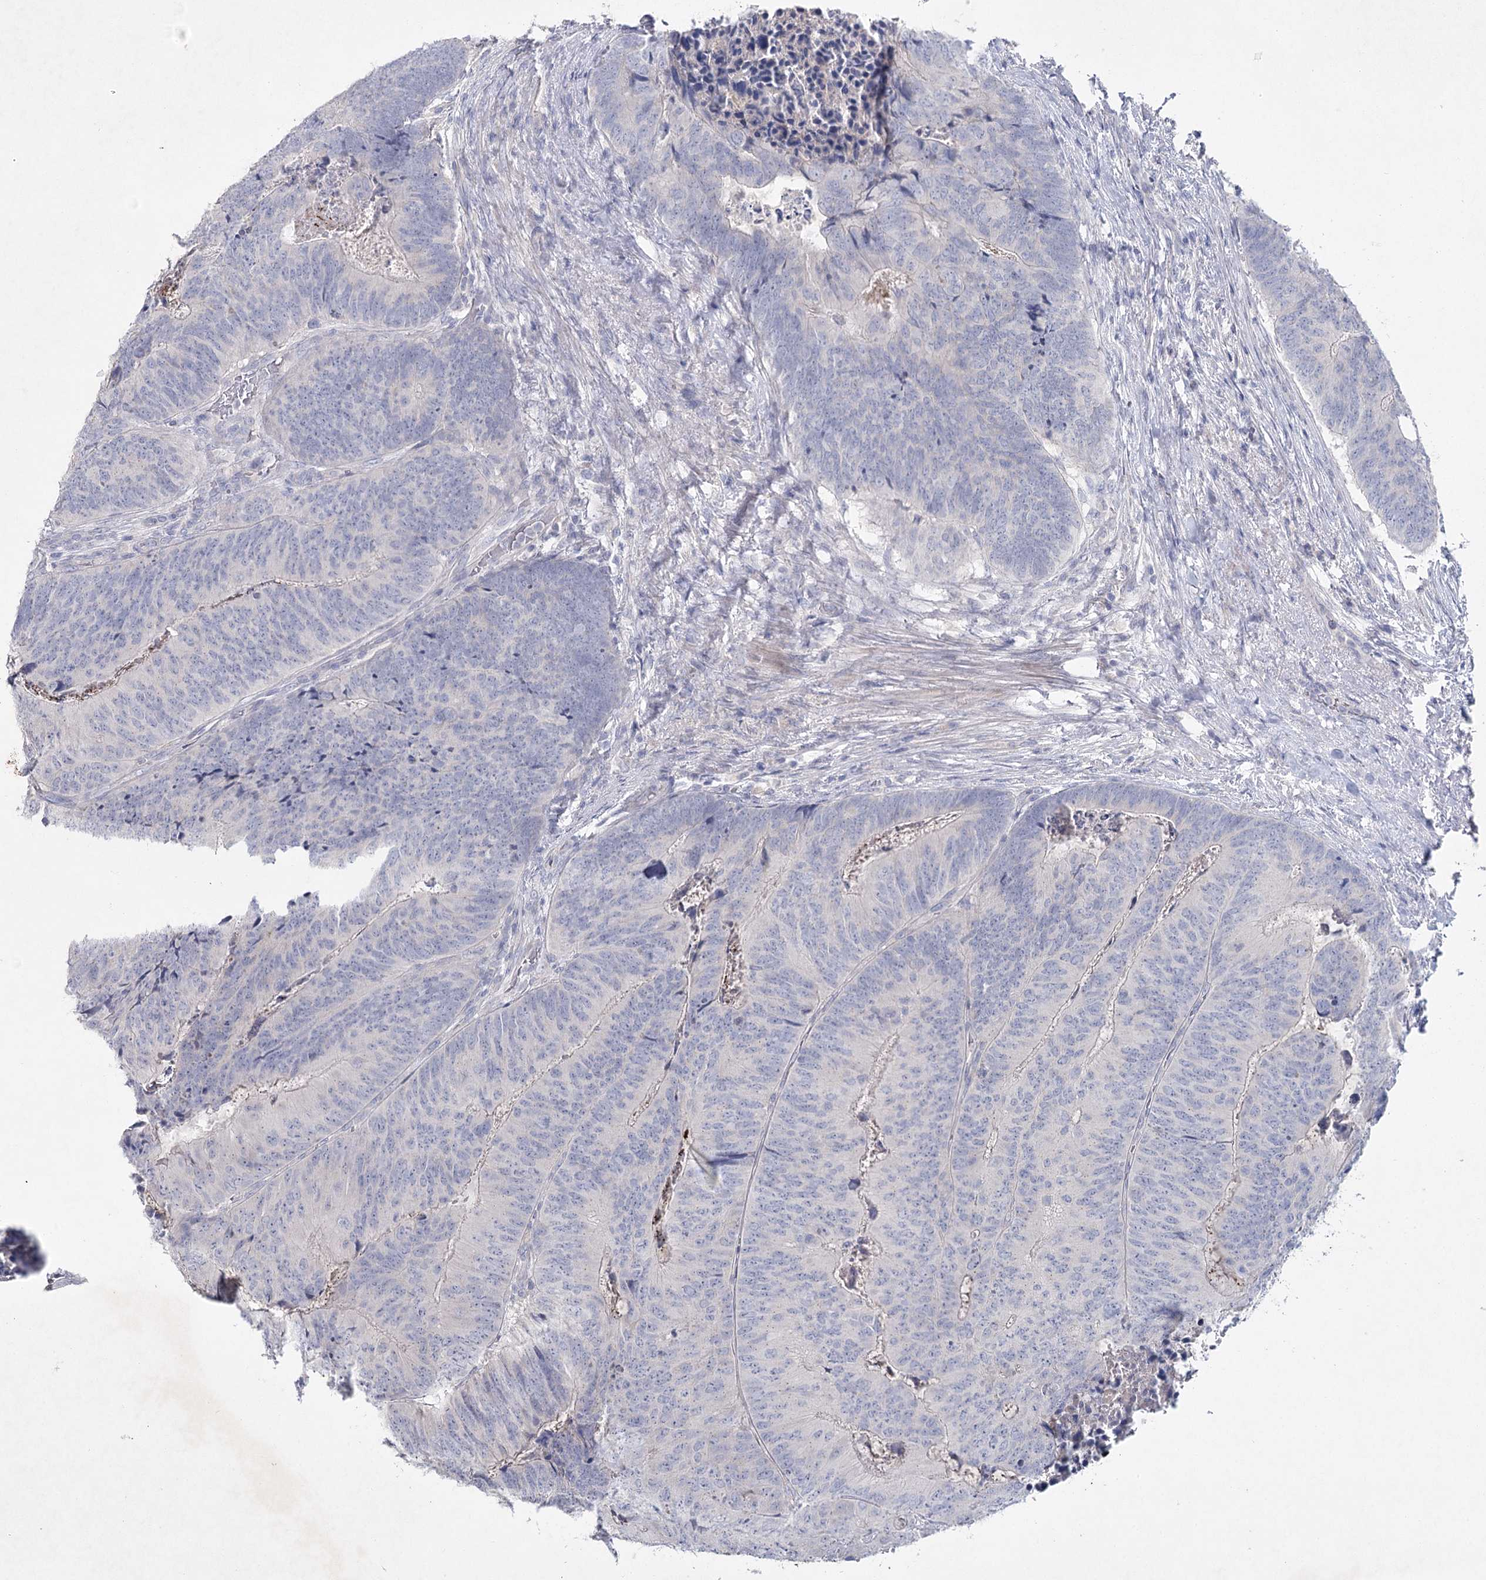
{"staining": {"intensity": "negative", "quantity": "none", "location": "none"}, "tissue": "colorectal cancer", "cell_type": "Tumor cells", "image_type": "cancer", "snomed": [{"axis": "morphology", "description": "Adenocarcinoma, NOS"}, {"axis": "topography", "description": "Colon"}], "caption": "Immunohistochemistry (IHC) micrograph of colorectal cancer stained for a protein (brown), which exhibits no expression in tumor cells.", "gene": "MAP3K13", "patient": {"sex": "female", "age": 67}}